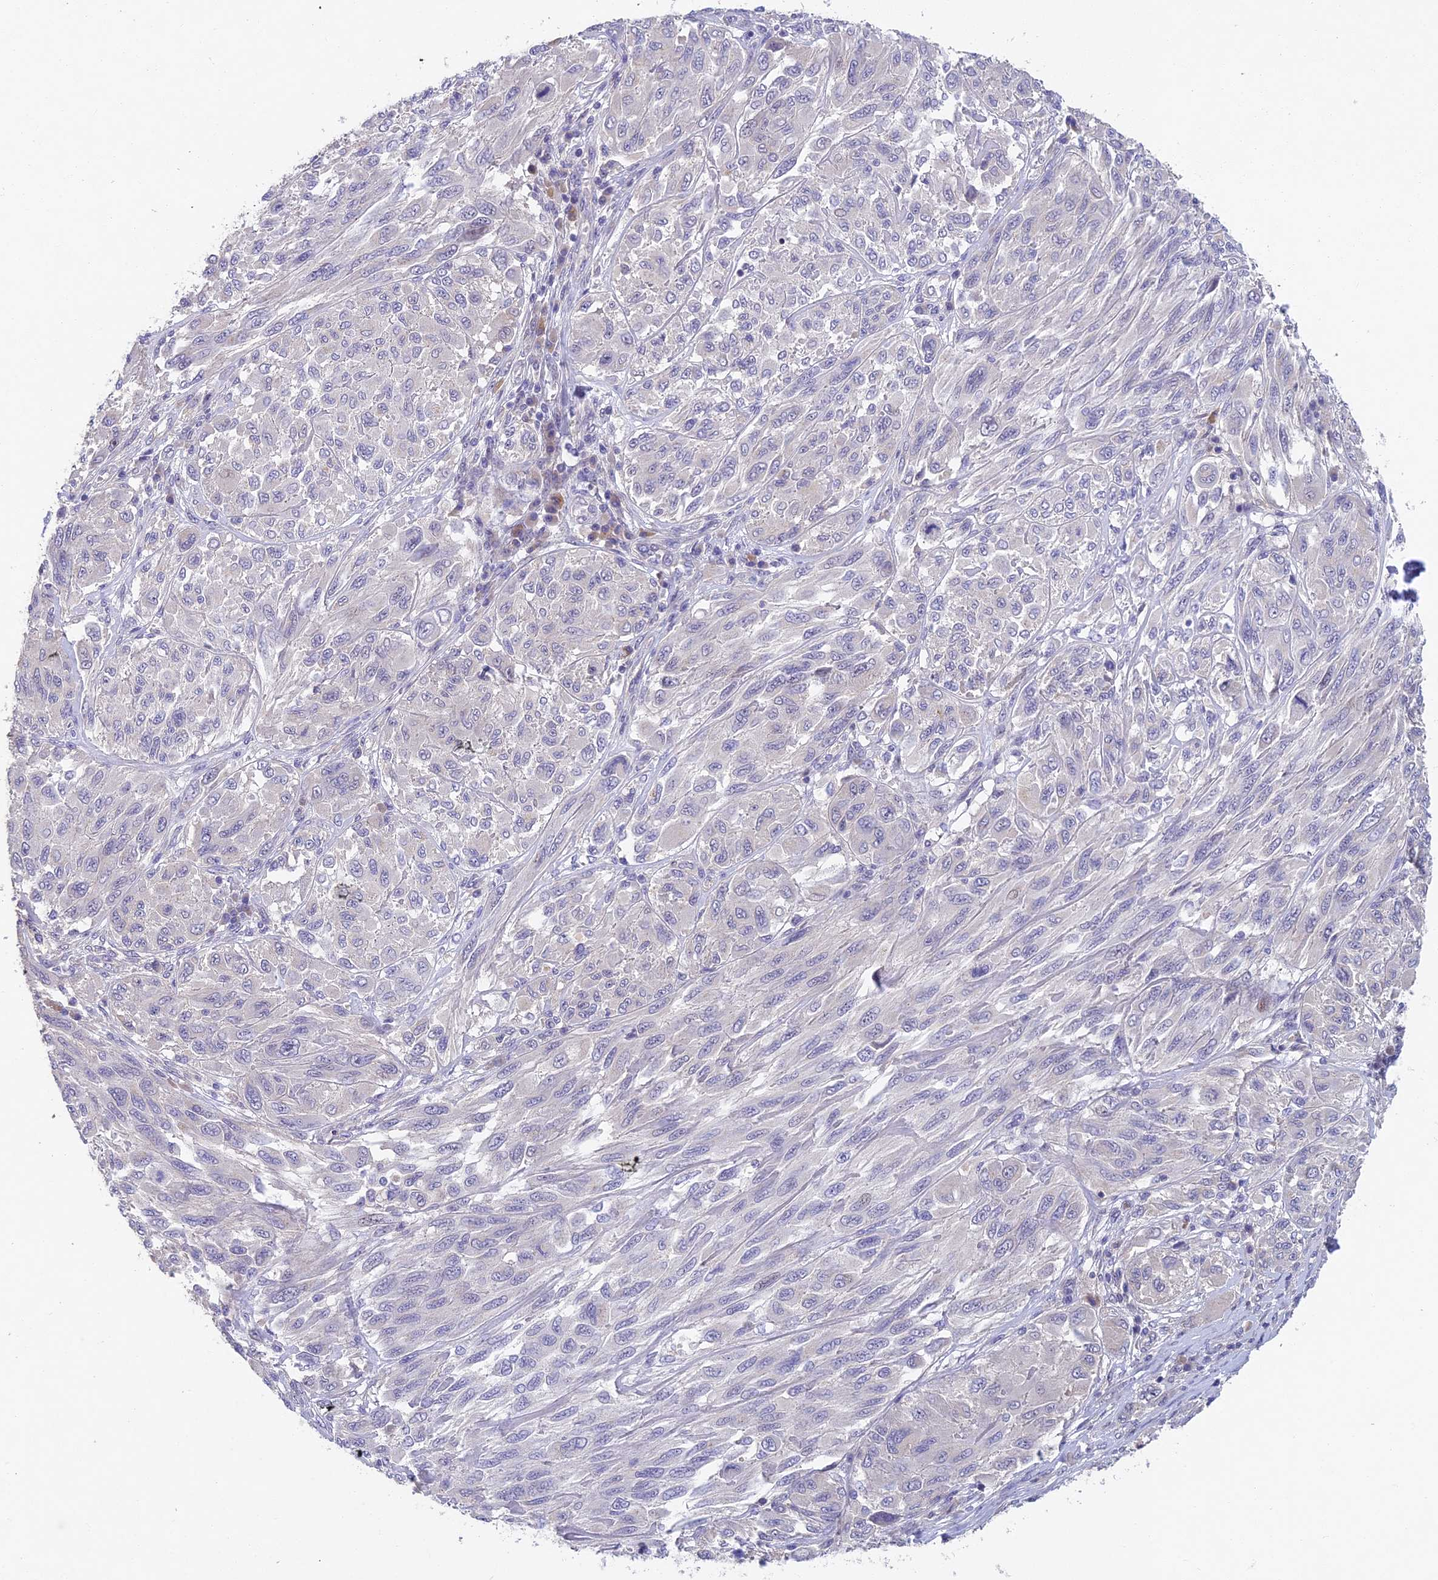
{"staining": {"intensity": "negative", "quantity": "none", "location": "none"}, "tissue": "melanoma", "cell_type": "Tumor cells", "image_type": "cancer", "snomed": [{"axis": "morphology", "description": "Malignant melanoma, NOS"}, {"axis": "topography", "description": "Skin"}], "caption": "High power microscopy histopathology image of an immunohistochemistry (IHC) histopathology image of malignant melanoma, revealing no significant positivity in tumor cells.", "gene": "NSMCE1", "patient": {"sex": "female", "age": 91}}